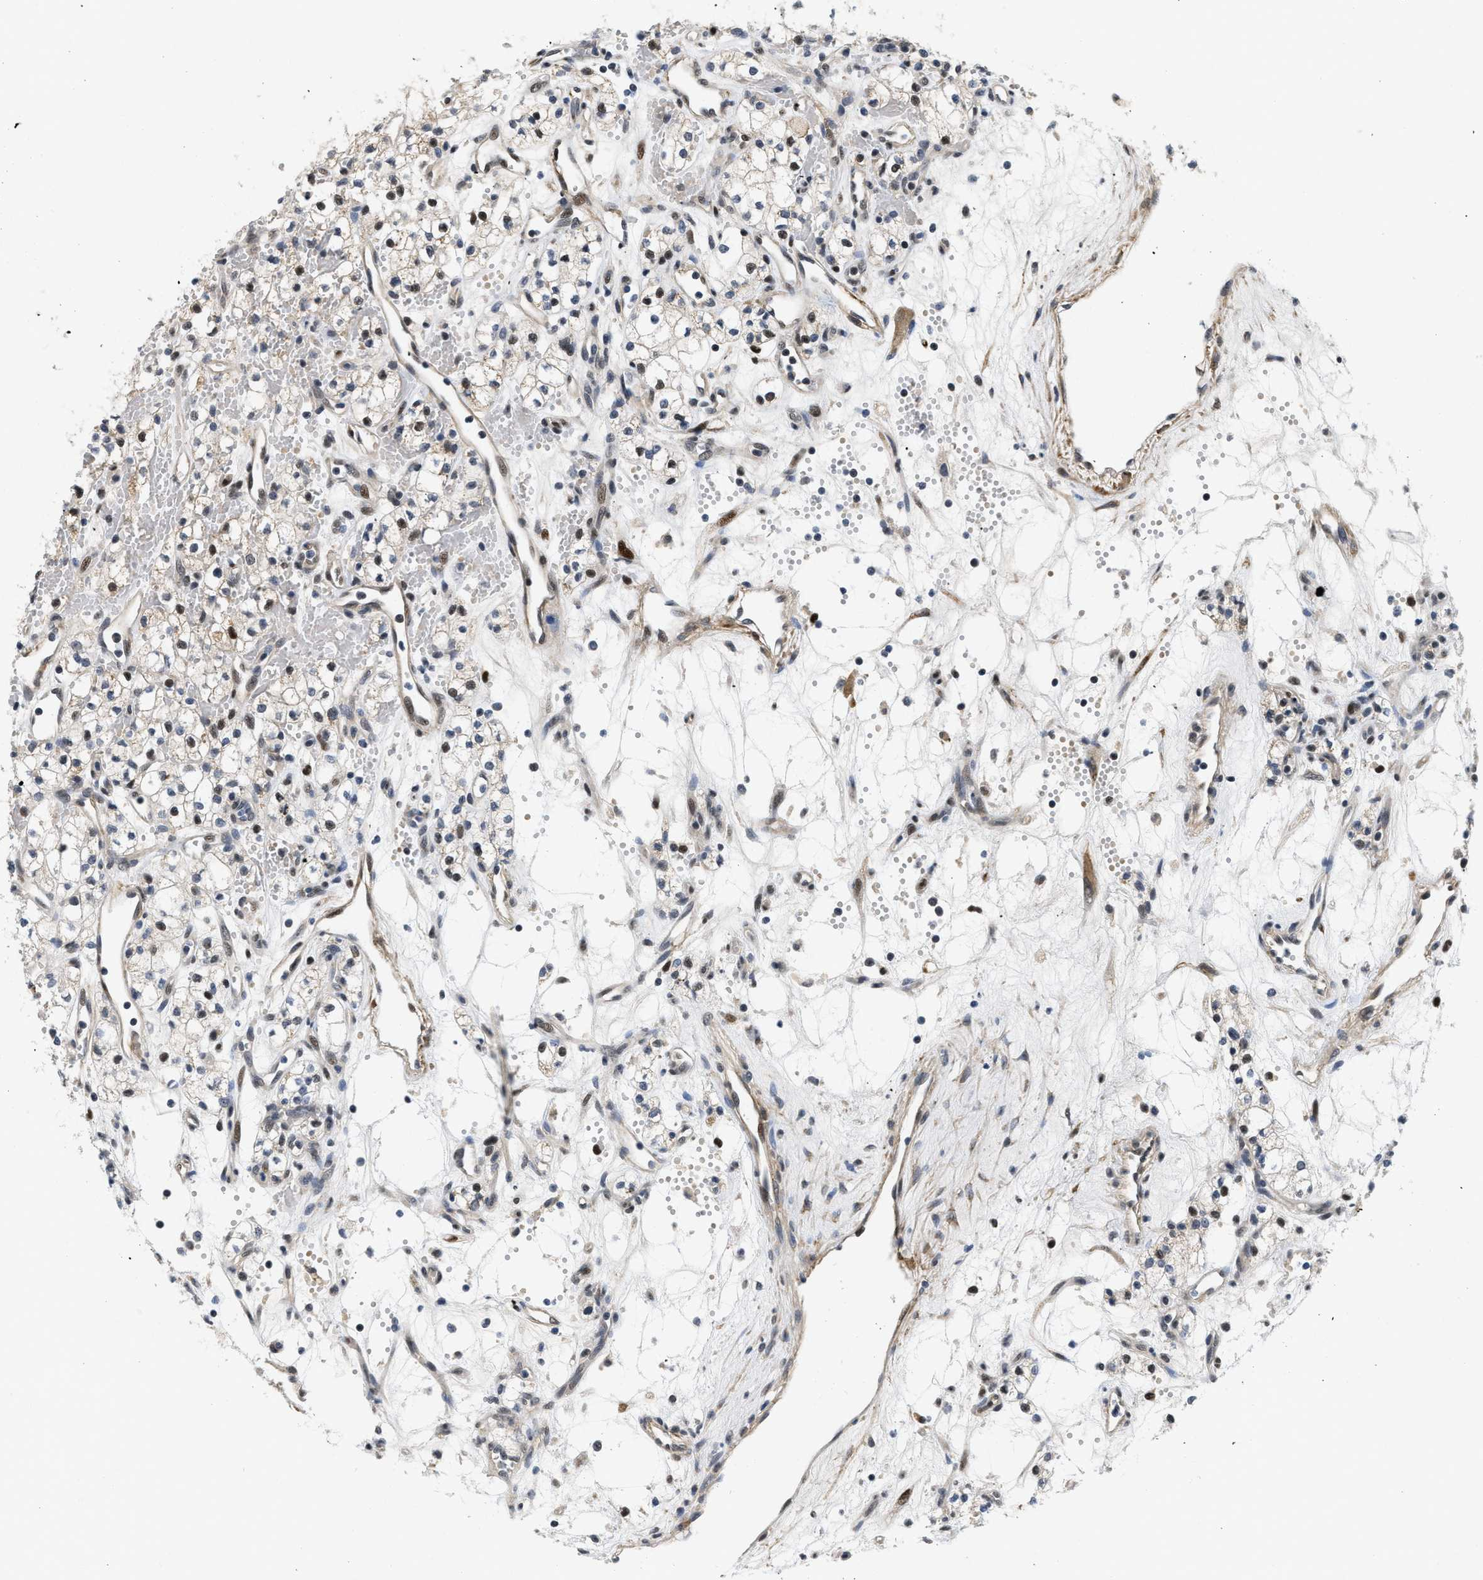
{"staining": {"intensity": "strong", "quantity": ">75%", "location": "nuclear"}, "tissue": "renal cancer", "cell_type": "Tumor cells", "image_type": "cancer", "snomed": [{"axis": "morphology", "description": "Adenocarcinoma, NOS"}, {"axis": "topography", "description": "Kidney"}], "caption": "Renal cancer was stained to show a protein in brown. There is high levels of strong nuclear staining in about >75% of tumor cells. (IHC, brightfield microscopy, high magnification).", "gene": "VIP", "patient": {"sex": "male", "age": 59}}